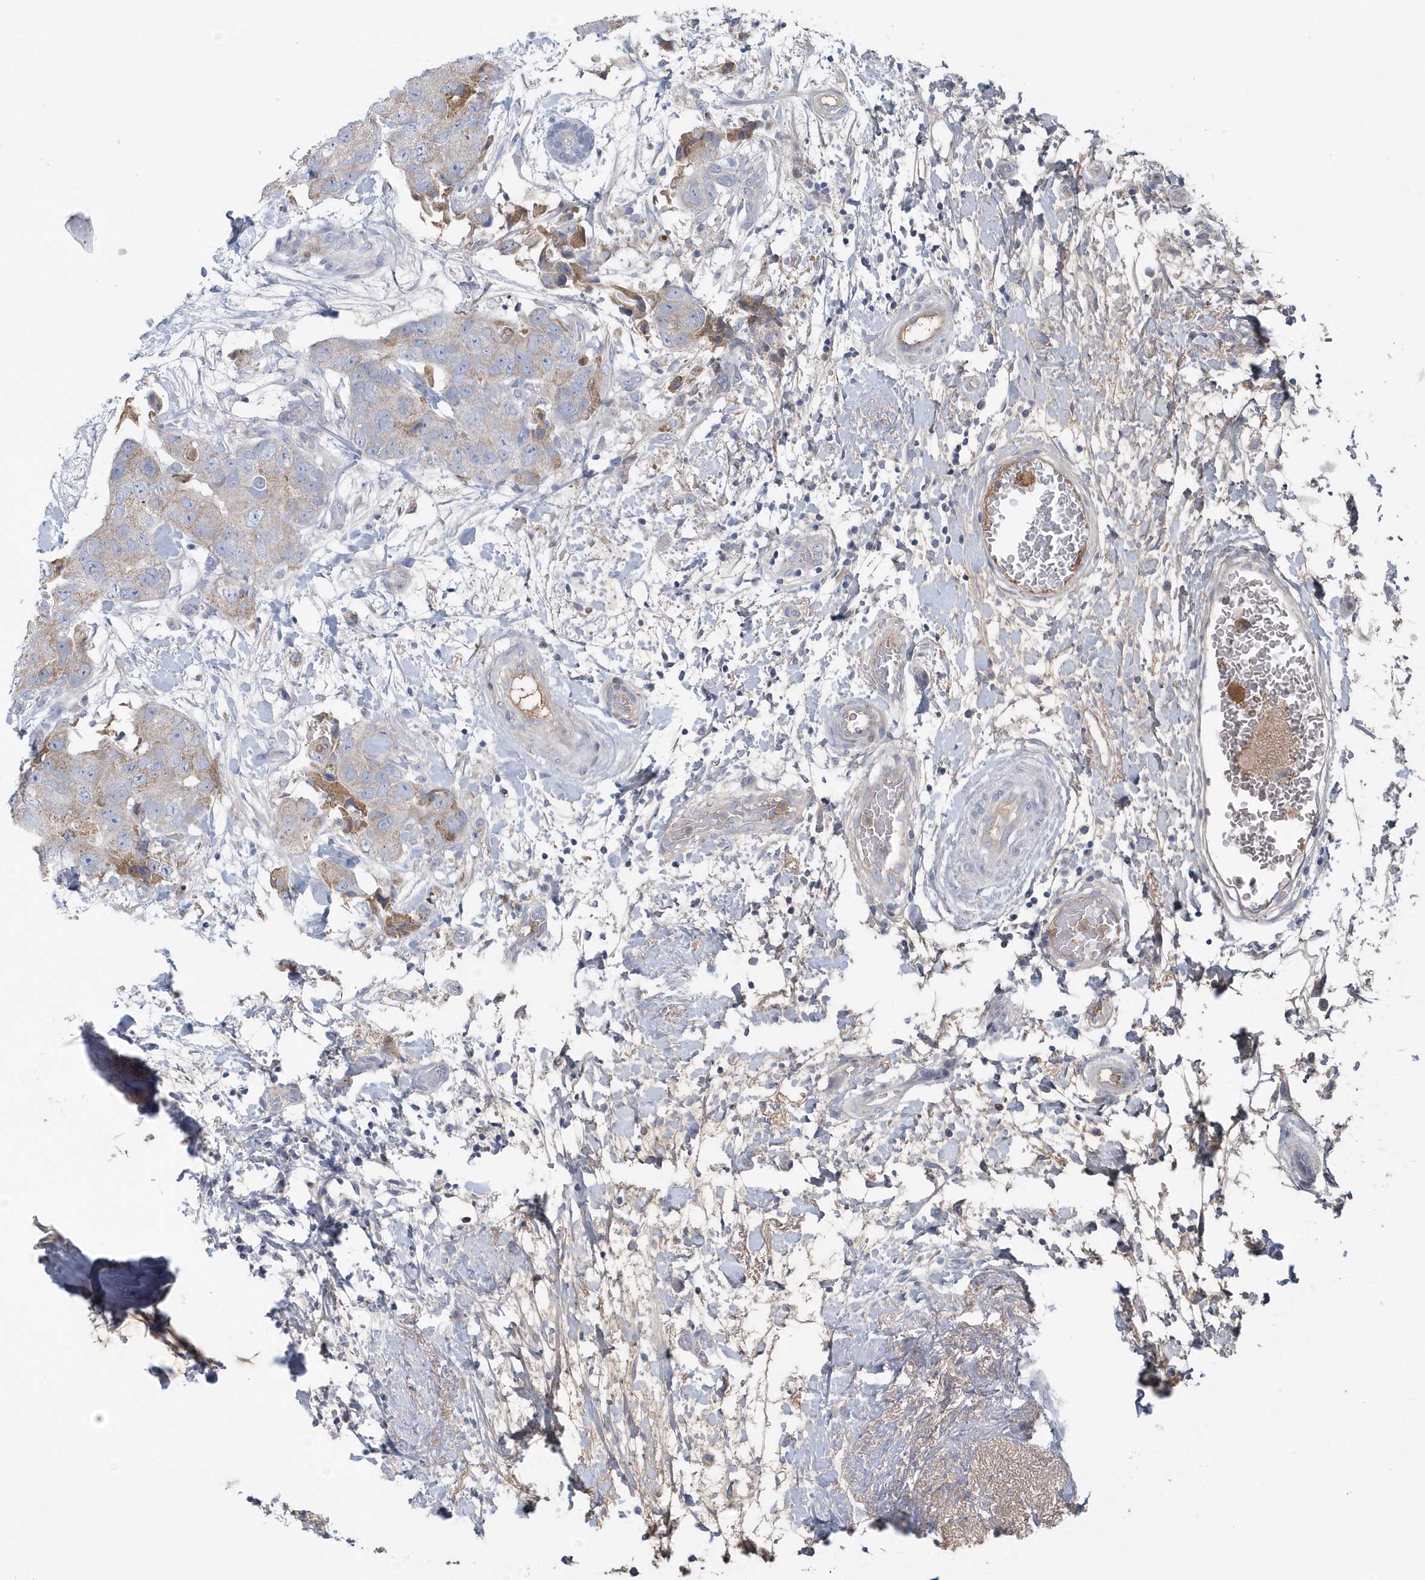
{"staining": {"intensity": "weak", "quantity": "<25%", "location": "cytoplasmic/membranous"}, "tissue": "breast cancer", "cell_type": "Tumor cells", "image_type": "cancer", "snomed": [{"axis": "morphology", "description": "Duct carcinoma"}, {"axis": "topography", "description": "Breast"}], "caption": "Protein analysis of intraductal carcinoma (breast) reveals no significant staining in tumor cells.", "gene": "SPATA18", "patient": {"sex": "female", "age": 62}}